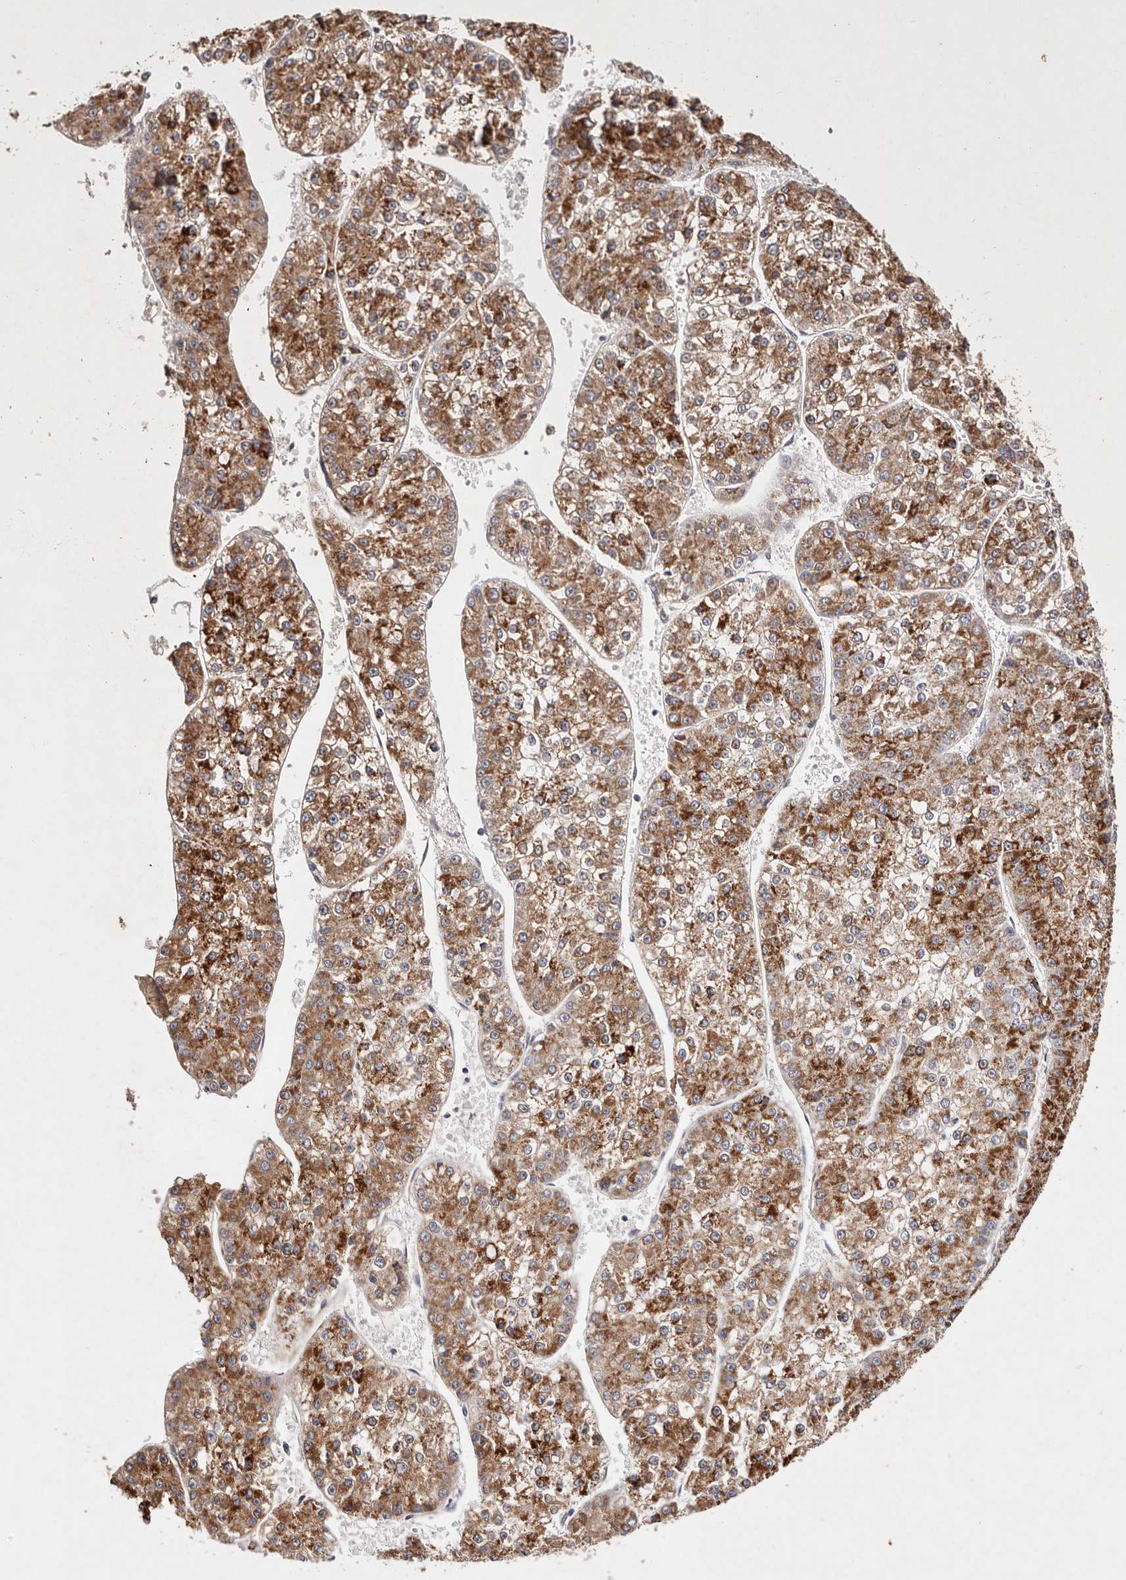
{"staining": {"intensity": "moderate", "quantity": ">75%", "location": "cytoplasmic/membranous"}, "tissue": "liver cancer", "cell_type": "Tumor cells", "image_type": "cancer", "snomed": [{"axis": "morphology", "description": "Carcinoma, Hepatocellular, NOS"}, {"axis": "topography", "description": "Liver"}], "caption": "Human hepatocellular carcinoma (liver) stained with a protein marker reveals moderate staining in tumor cells.", "gene": "TSC2", "patient": {"sex": "female", "age": 73}}